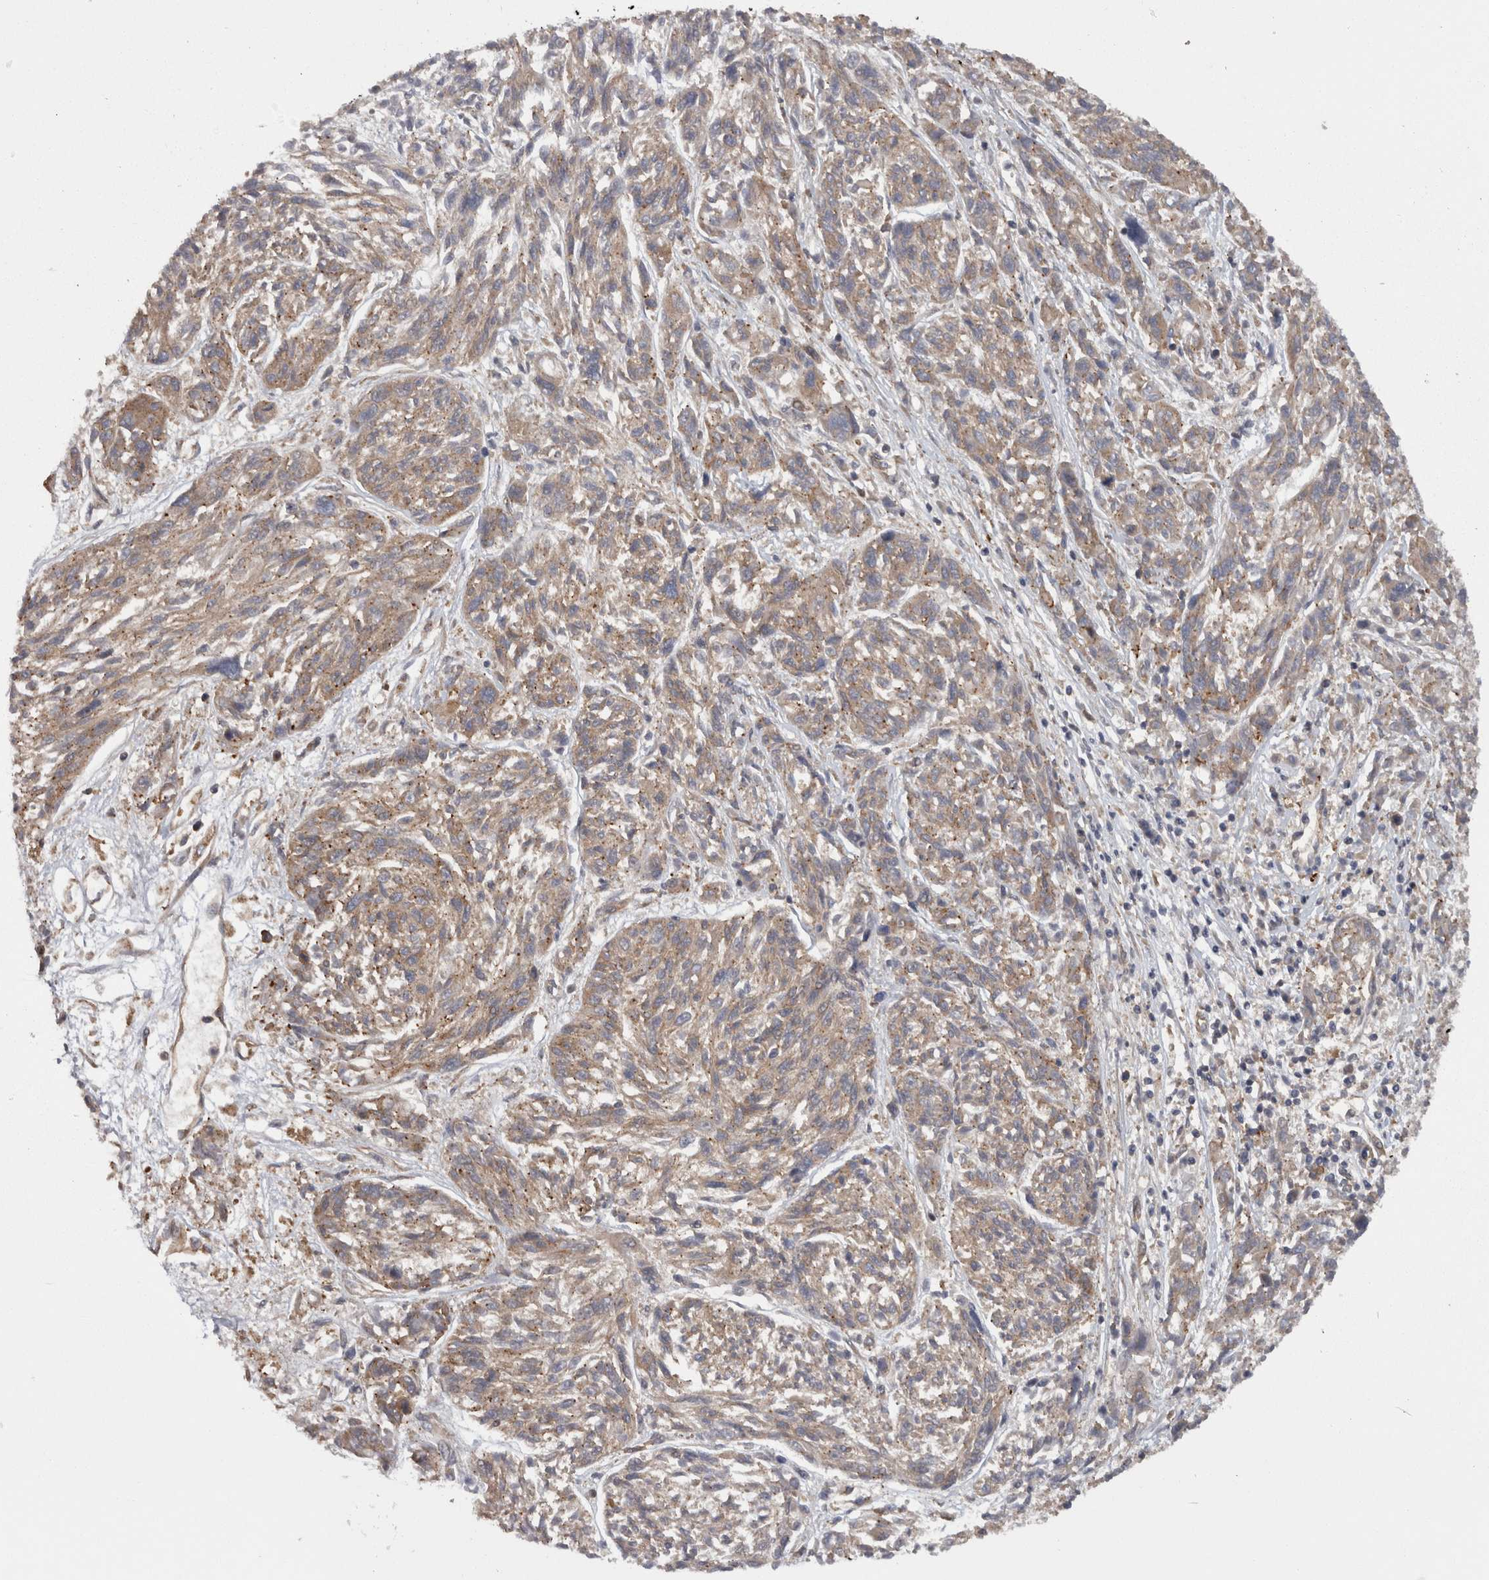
{"staining": {"intensity": "moderate", "quantity": ">75%", "location": "cytoplasmic/membranous"}, "tissue": "melanoma", "cell_type": "Tumor cells", "image_type": "cancer", "snomed": [{"axis": "morphology", "description": "Malignant melanoma, NOS"}, {"axis": "topography", "description": "Skin"}], "caption": "IHC (DAB) staining of malignant melanoma shows moderate cytoplasmic/membranous protein expression in approximately >75% of tumor cells.", "gene": "SMCR8", "patient": {"sex": "male", "age": 53}}